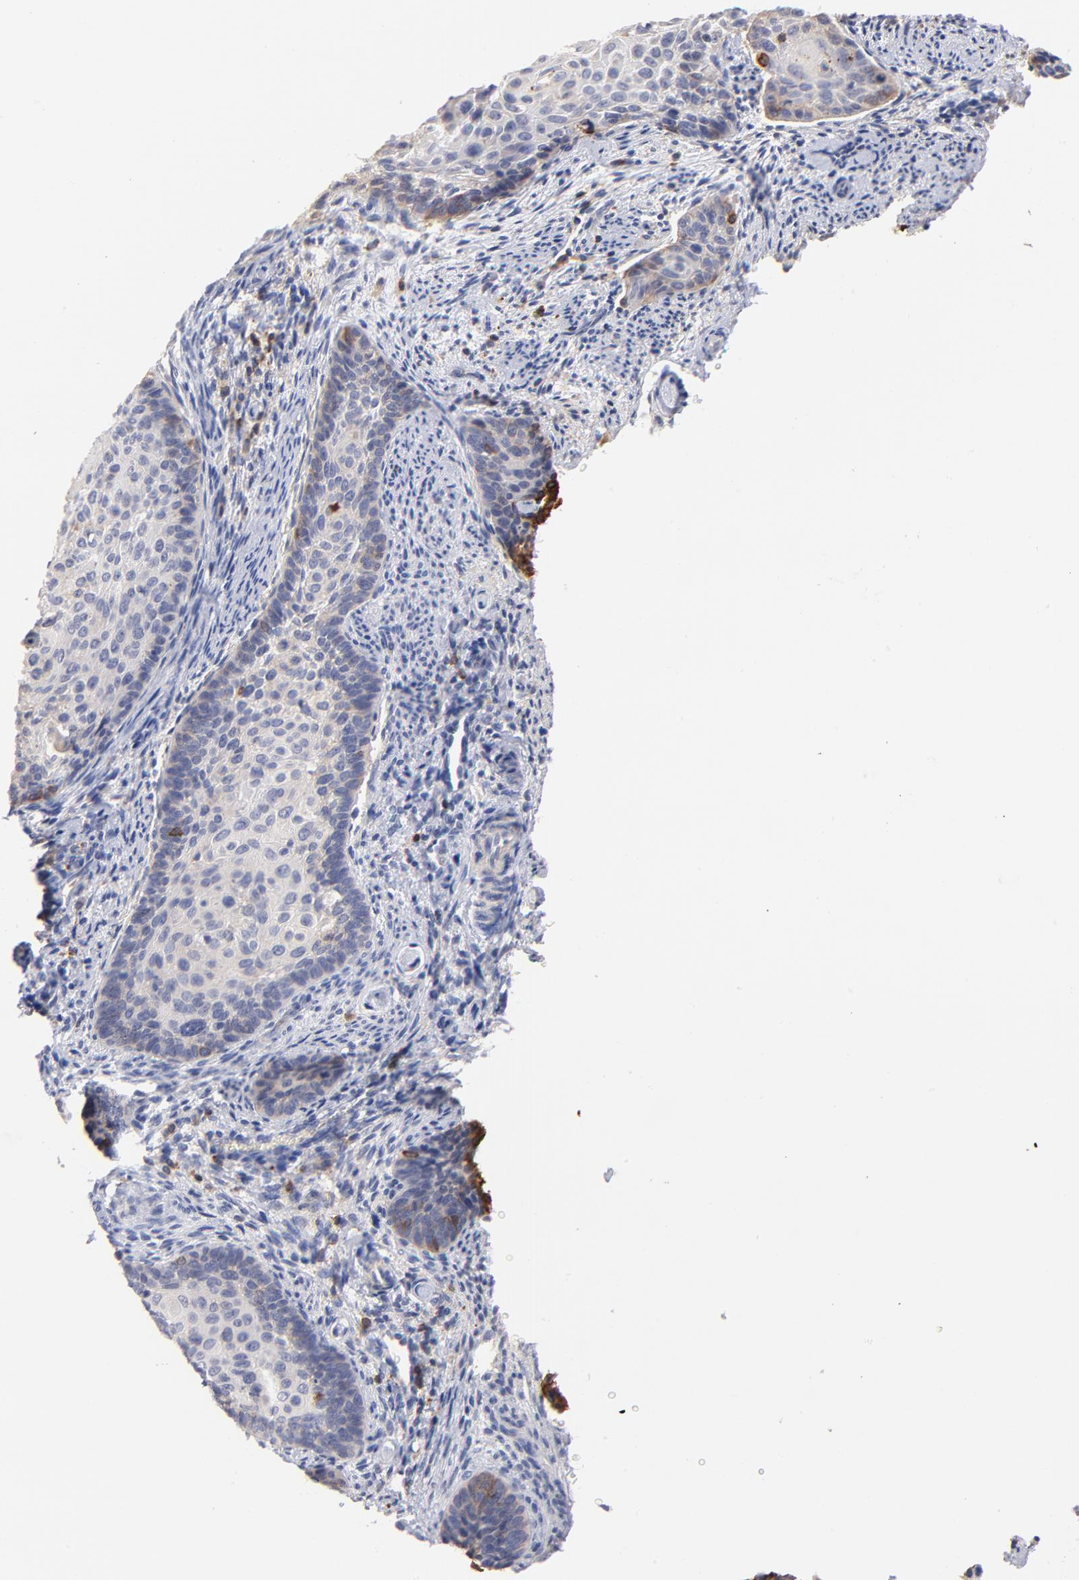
{"staining": {"intensity": "weak", "quantity": "<25%", "location": "cytoplasmic/membranous"}, "tissue": "cervical cancer", "cell_type": "Tumor cells", "image_type": "cancer", "snomed": [{"axis": "morphology", "description": "Squamous cell carcinoma, NOS"}, {"axis": "topography", "description": "Cervix"}], "caption": "Photomicrograph shows no protein expression in tumor cells of cervical cancer (squamous cell carcinoma) tissue.", "gene": "KREMEN2", "patient": {"sex": "female", "age": 33}}